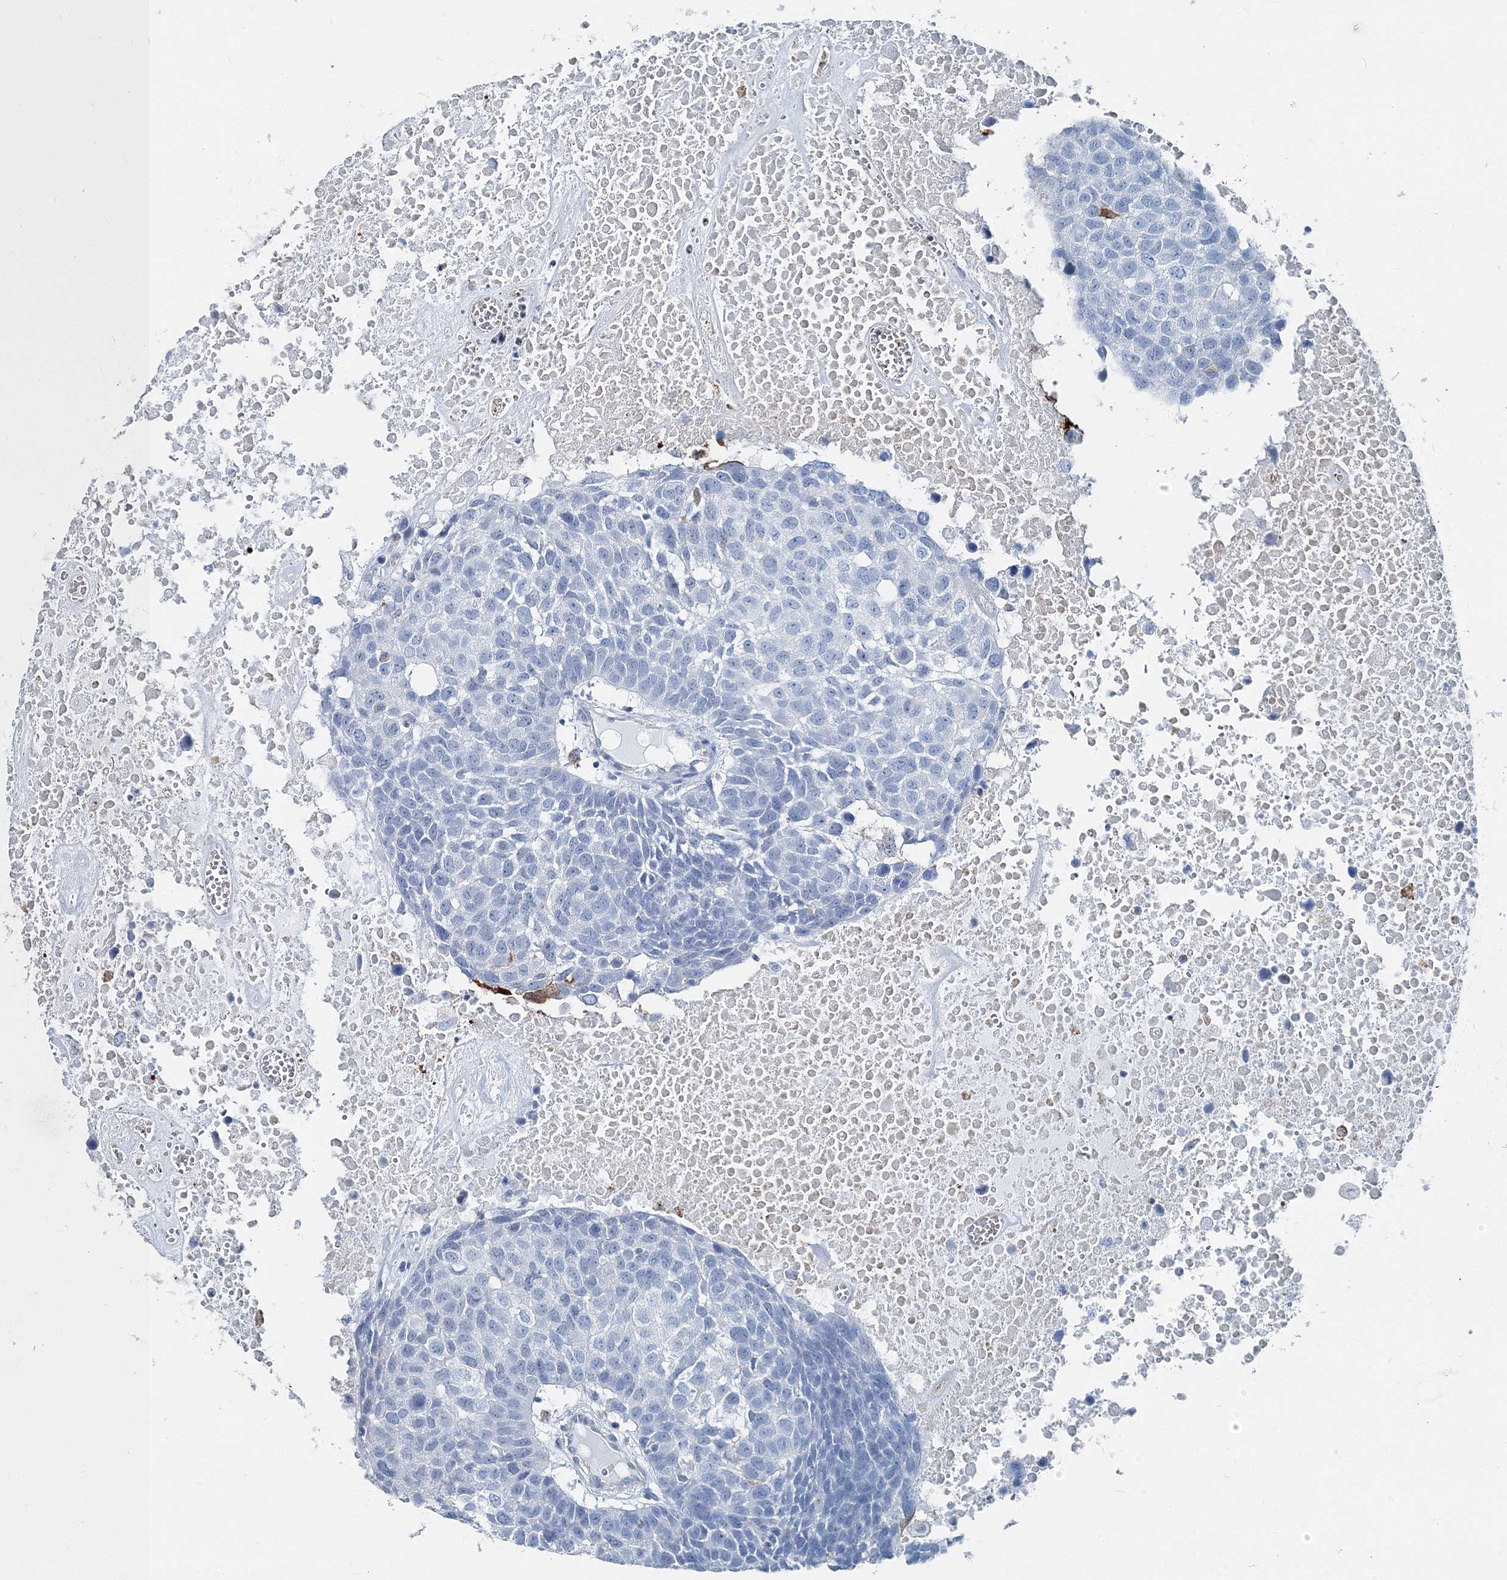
{"staining": {"intensity": "negative", "quantity": "none", "location": "none"}, "tissue": "head and neck cancer", "cell_type": "Tumor cells", "image_type": "cancer", "snomed": [{"axis": "morphology", "description": "Squamous cell carcinoma, NOS"}, {"axis": "topography", "description": "Head-Neck"}], "caption": "There is no significant staining in tumor cells of head and neck squamous cell carcinoma. (Immunohistochemistry (ihc), brightfield microscopy, high magnification).", "gene": "GABARAPL2", "patient": {"sex": "male", "age": 66}}